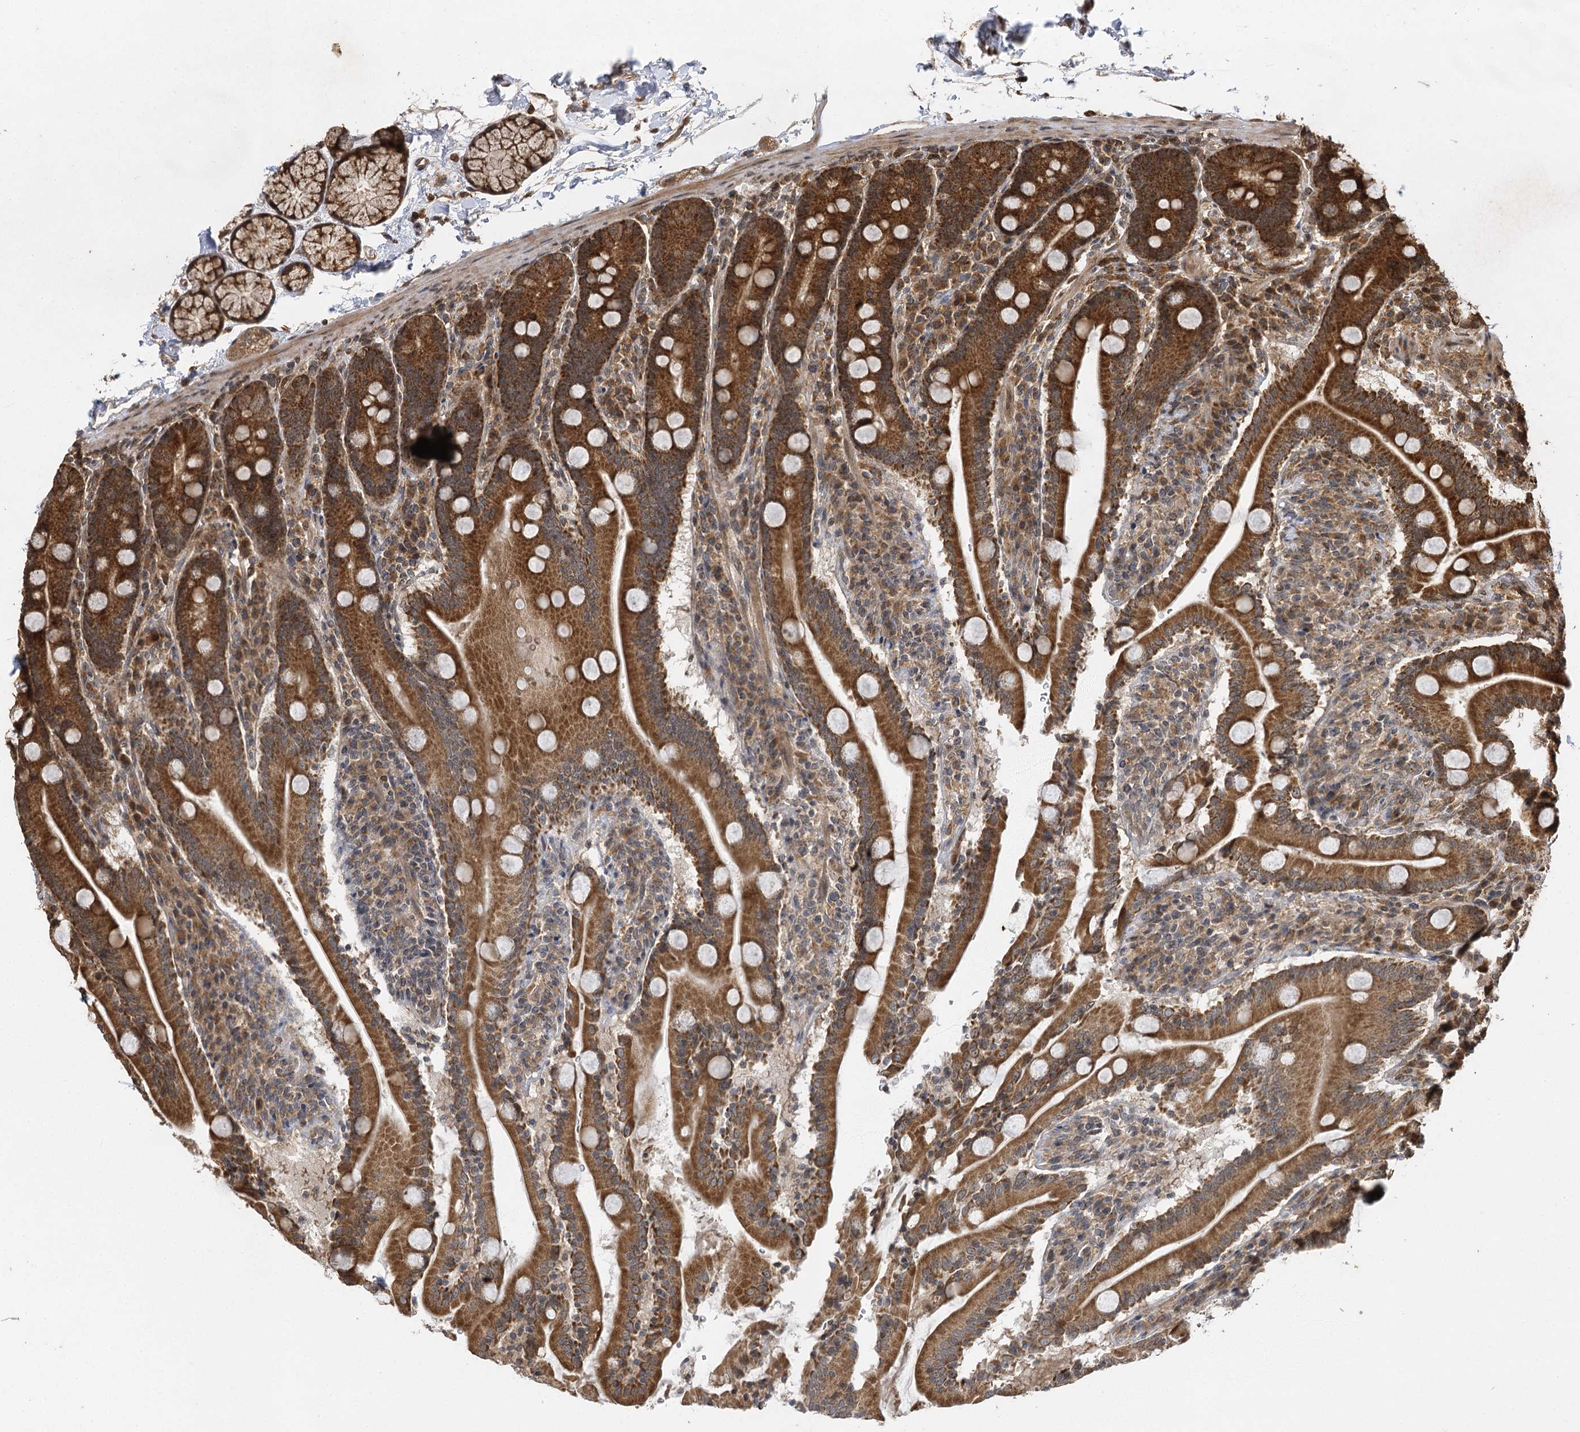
{"staining": {"intensity": "strong", "quantity": ">75%", "location": "cytoplasmic/membranous"}, "tissue": "duodenum", "cell_type": "Glandular cells", "image_type": "normal", "snomed": [{"axis": "morphology", "description": "Normal tissue, NOS"}, {"axis": "topography", "description": "Duodenum"}], "caption": "A histopathology image of human duodenum stained for a protein reveals strong cytoplasmic/membranous brown staining in glandular cells. (IHC, brightfield microscopy, high magnification).", "gene": "IL11RA", "patient": {"sex": "male", "age": 35}}